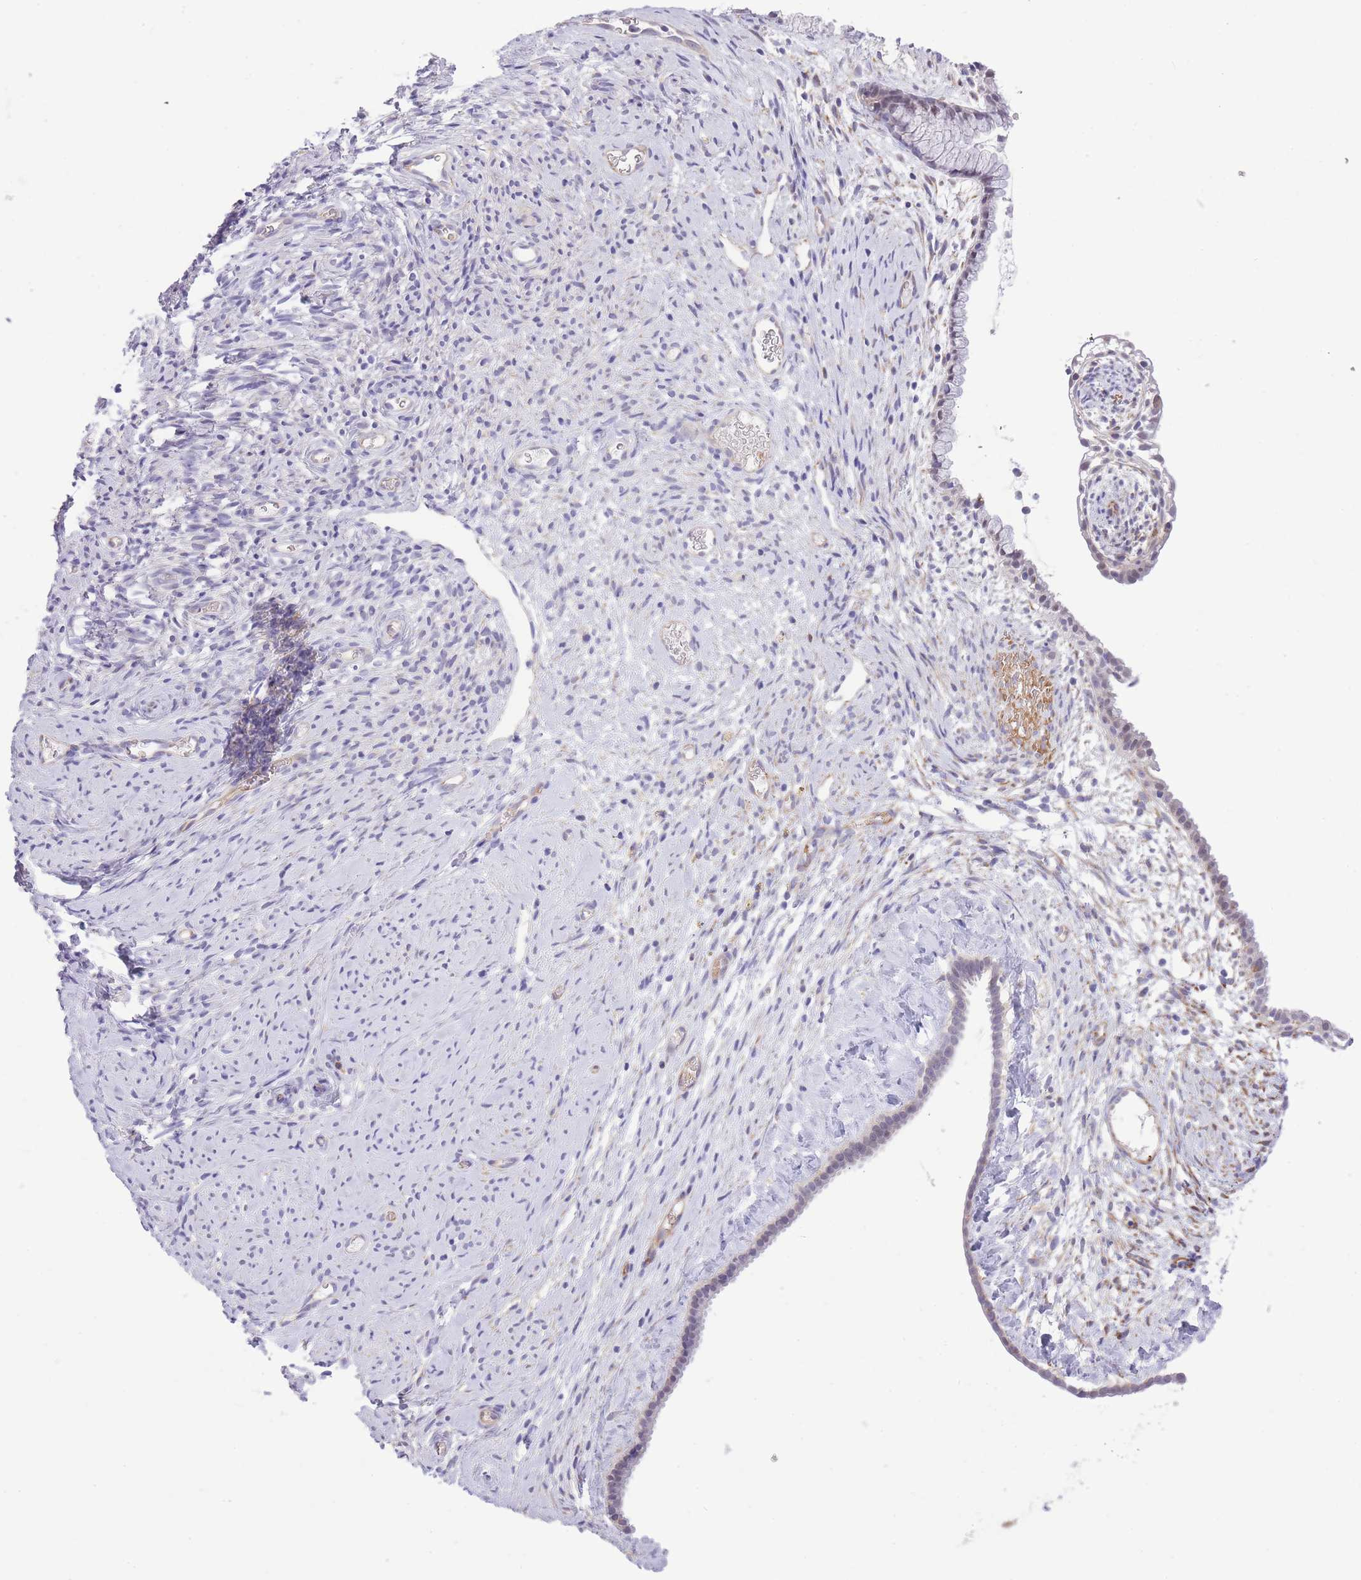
{"staining": {"intensity": "weak", "quantity": "25%-75%", "location": "cytoplasmic/membranous,nuclear"}, "tissue": "cervix", "cell_type": "Glandular cells", "image_type": "normal", "snomed": [{"axis": "morphology", "description": "Normal tissue, NOS"}, {"axis": "topography", "description": "Cervix"}], "caption": "Immunohistochemical staining of unremarkable human cervix demonstrates 25%-75% levels of weak cytoplasmic/membranous,nuclear protein positivity in about 25%-75% of glandular cells.", "gene": "MEIOSIN", "patient": {"sex": "female", "age": 76}}